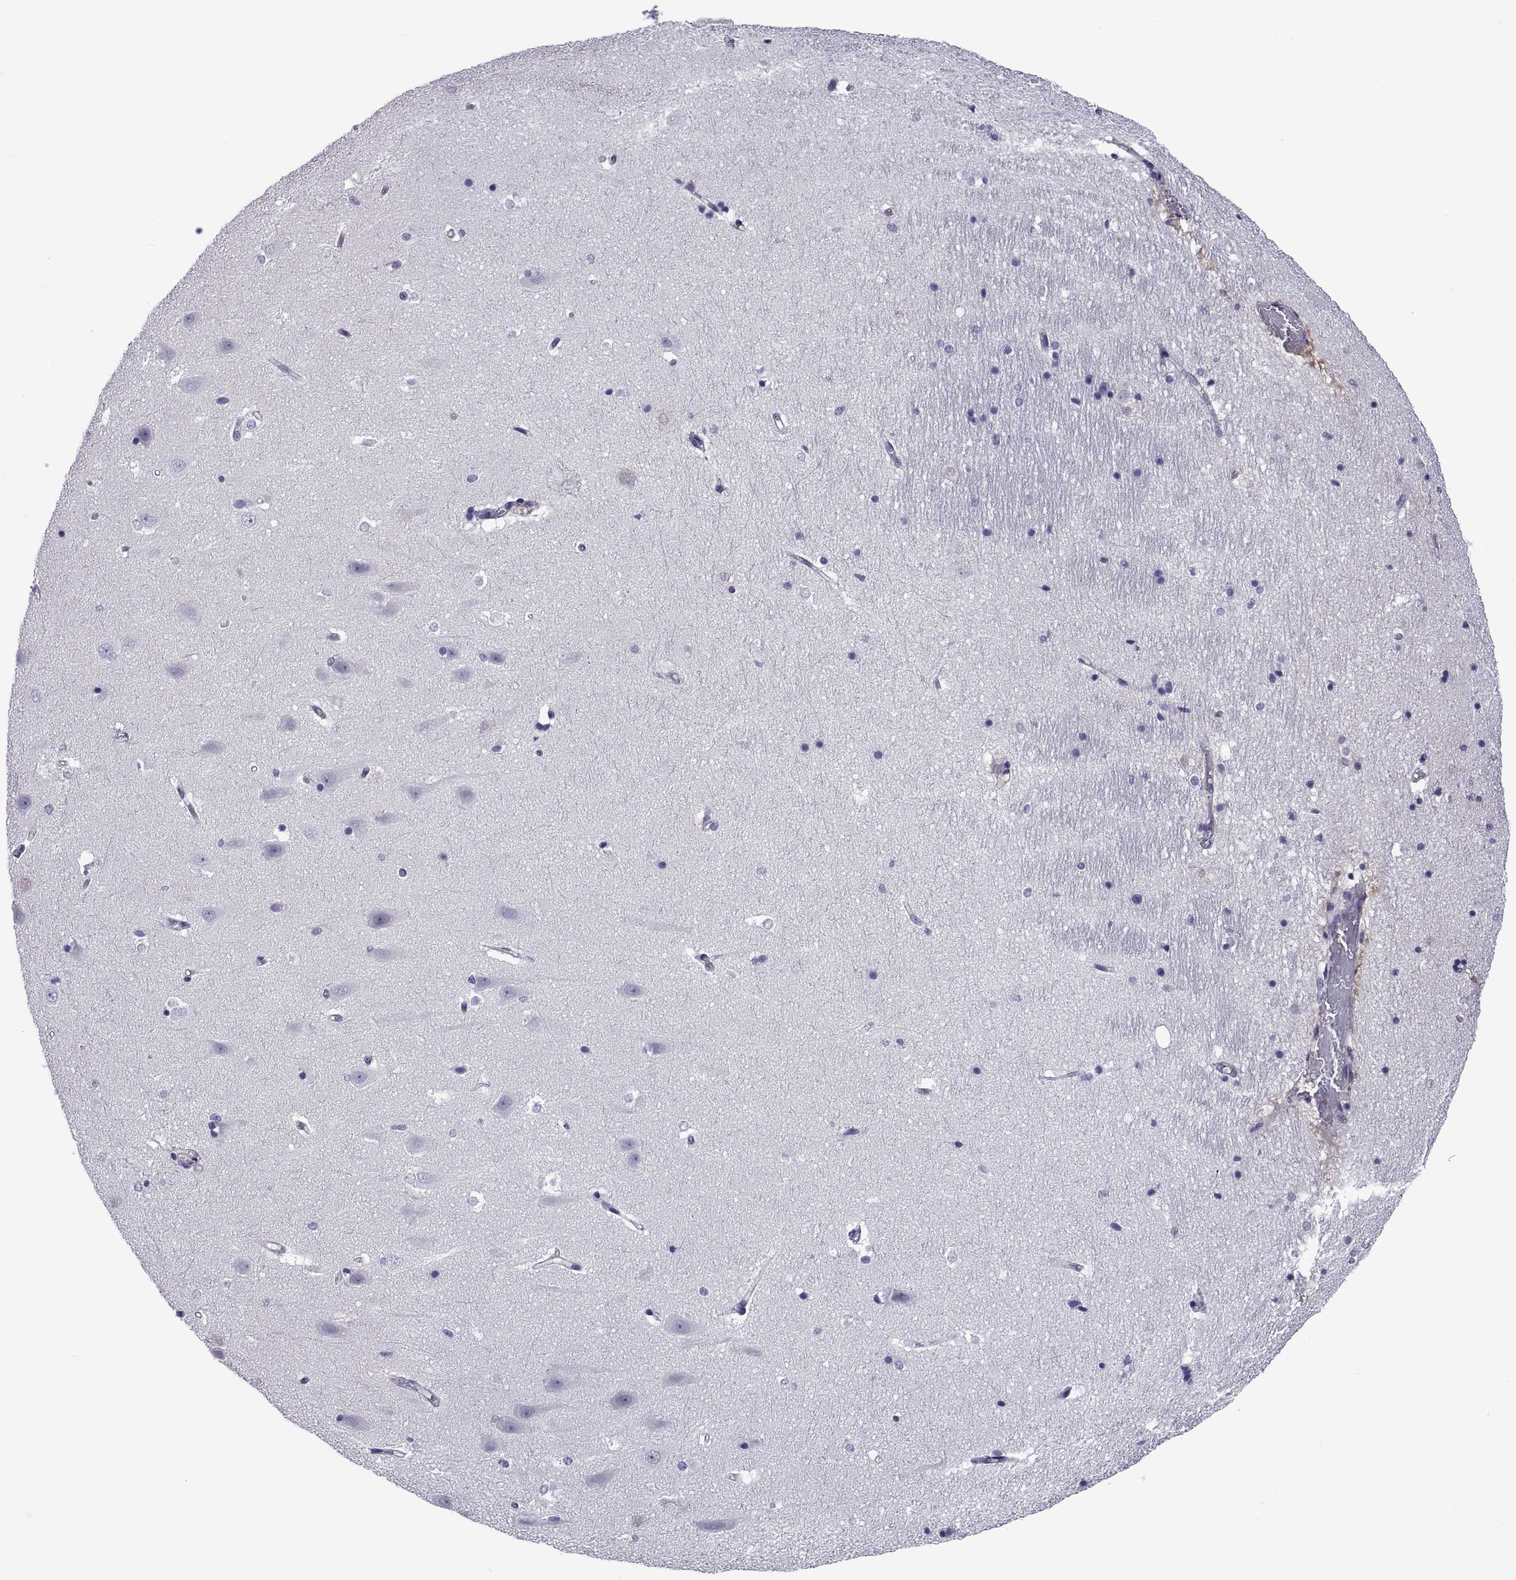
{"staining": {"intensity": "negative", "quantity": "none", "location": "none"}, "tissue": "hippocampus", "cell_type": "Glial cells", "image_type": "normal", "snomed": [{"axis": "morphology", "description": "Normal tissue, NOS"}, {"axis": "topography", "description": "Hippocampus"}], "caption": "IHC of normal hippocampus reveals no positivity in glial cells.", "gene": "LCN9", "patient": {"sex": "male", "age": 44}}